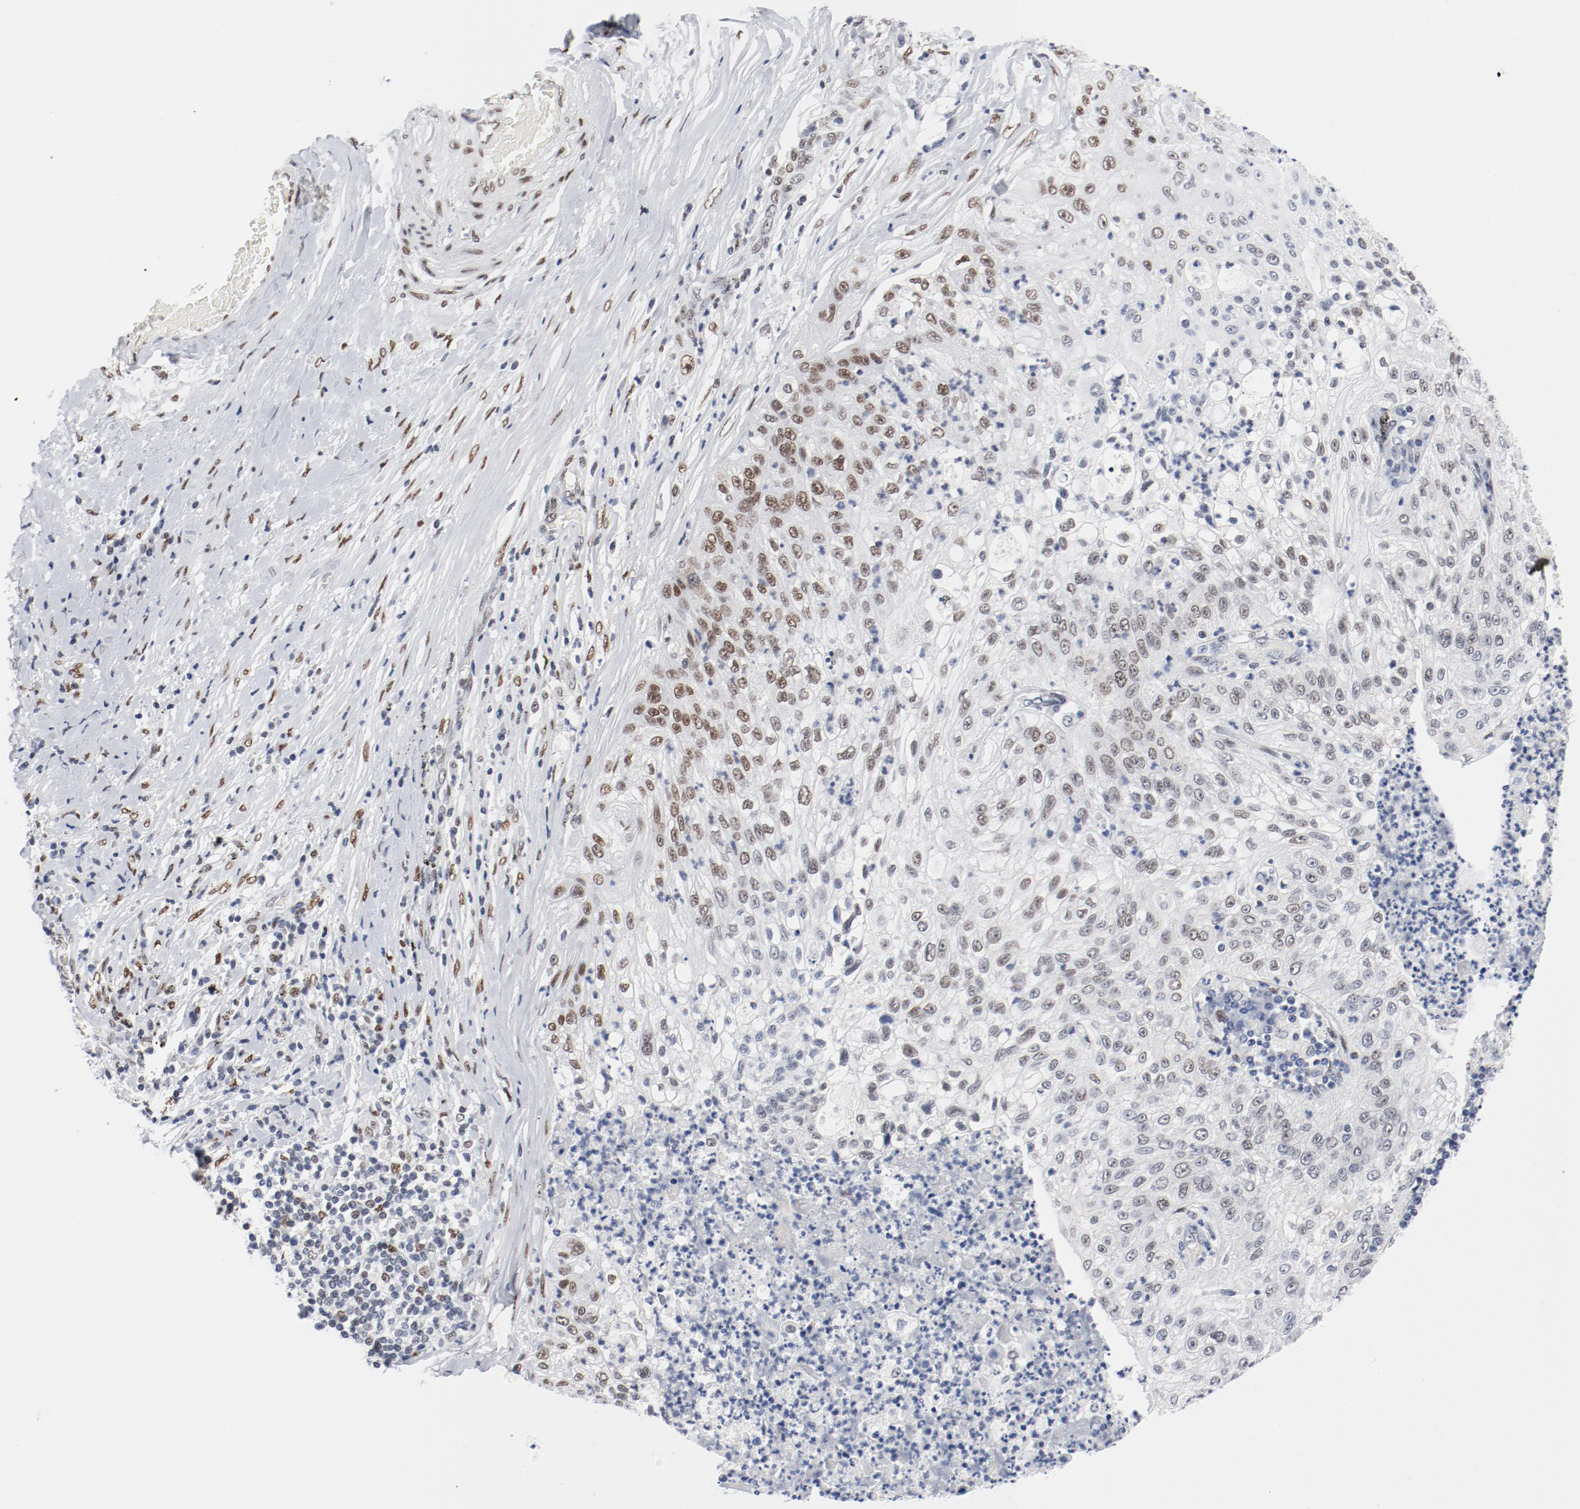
{"staining": {"intensity": "moderate", "quantity": ">75%", "location": "nuclear"}, "tissue": "lung cancer", "cell_type": "Tumor cells", "image_type": "cancer", "snomed": [{"axis": "morphology", "description": "Inflammation, NOS"}, {"axis": "morphology", "description": "Squamous cell carcinoma, NOS"}, {"axis": "topography", "description": "Lymph node"}, {"axis": "topography", "description": "Soft tissue"}, {"axis": "topography", "description": "Lung"}], "caption": "High-magnification brightfield microscopy of lung cancer (squamous cell carcinoma) stained with DAB (brown) and counterstained with hematoxylin (blue). tumor cells exhibit moderate nuclear positivity is identified in approximately>75% of cells.", "gene": "ARNT", "patient": {"sex": "male", "age": 66}}